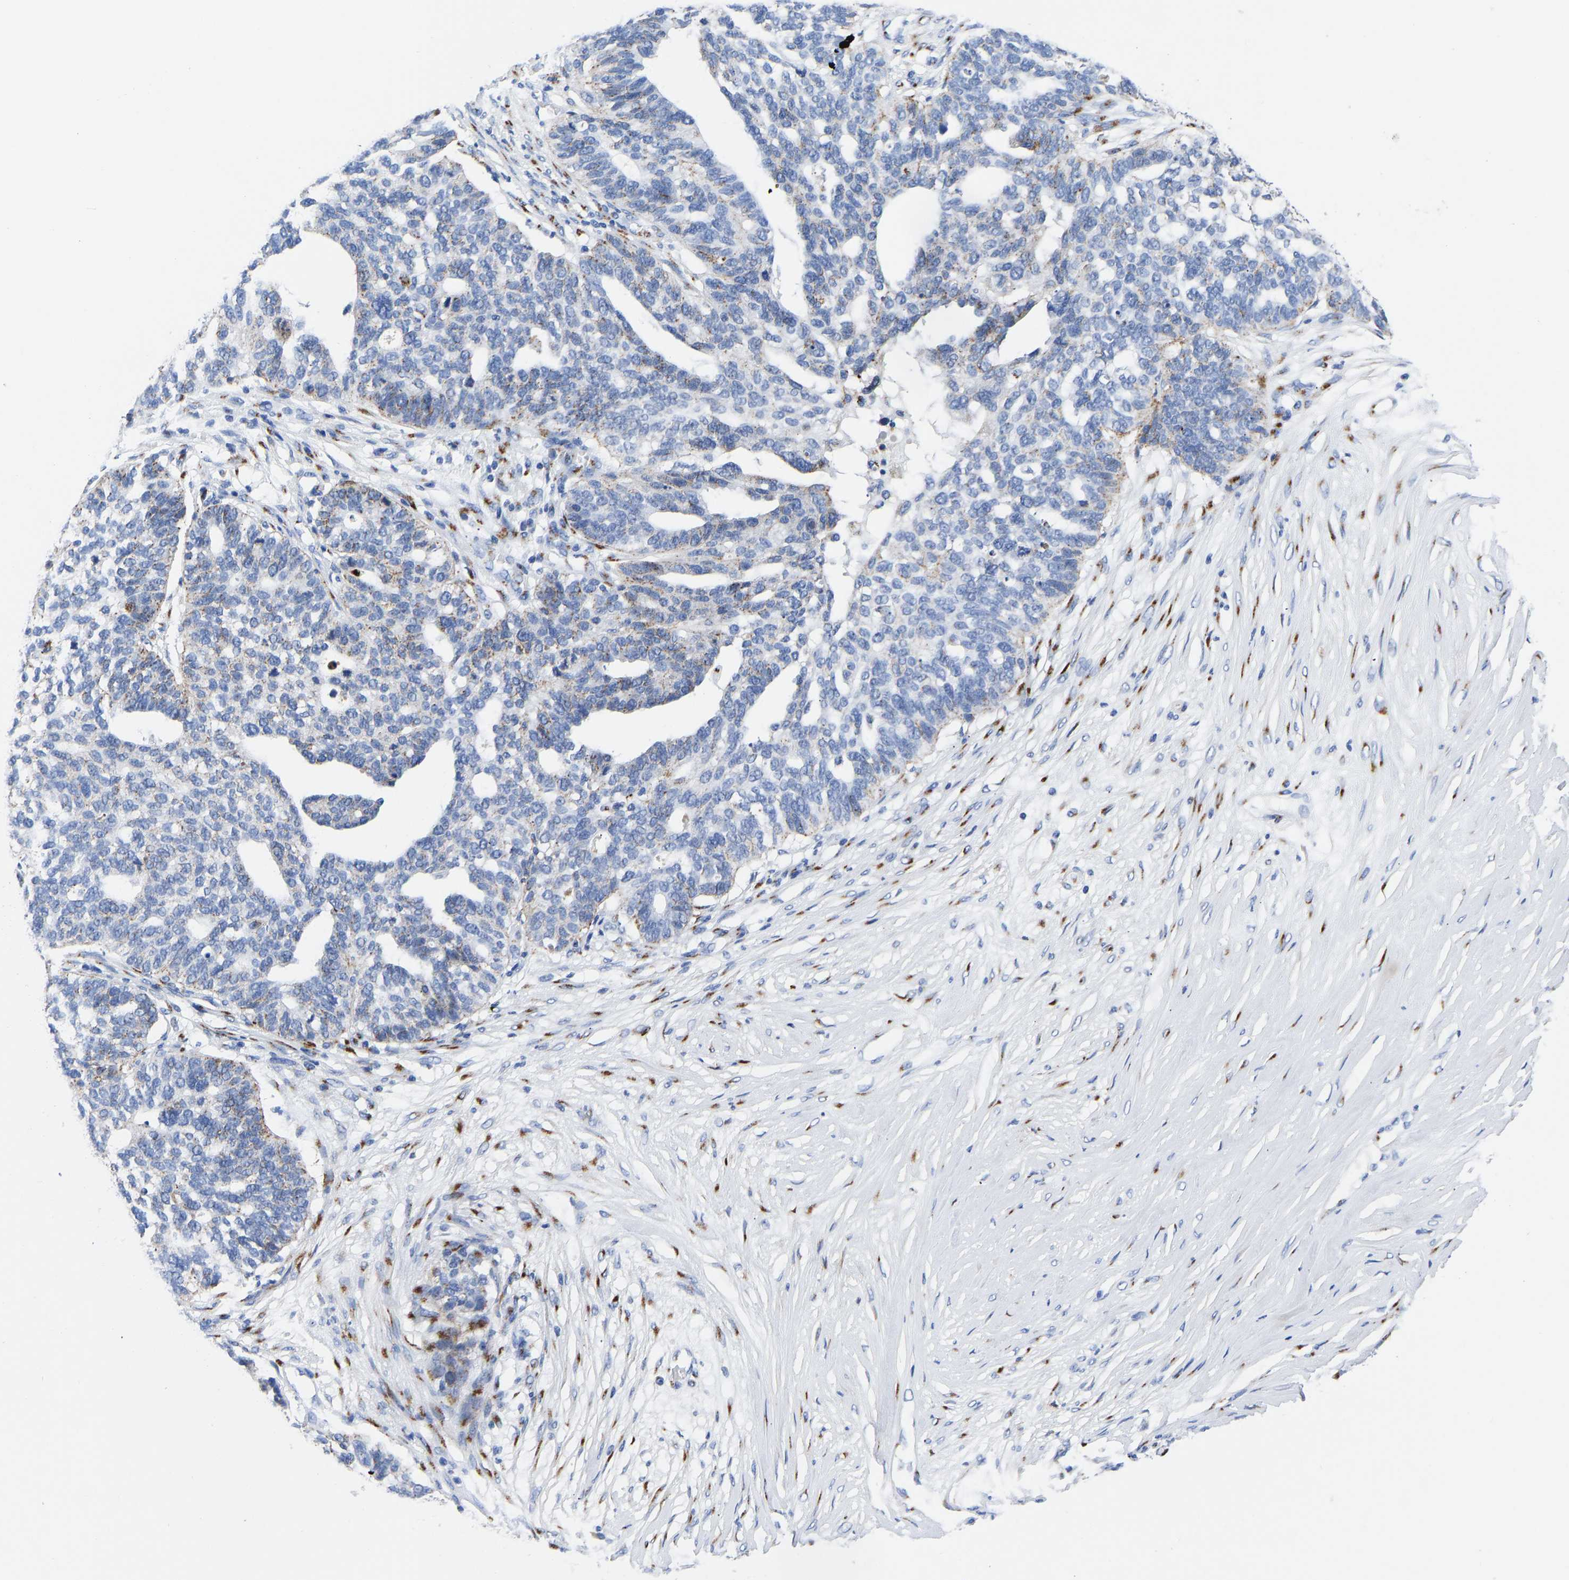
{"staining": {"intensity": "moderate", "quantity": "25%-75%", "location": "cytoplasmic/membranous"}, "tissue": "ovarian cancer", "cell_type": "Tumor cells", "image_type": "cancer", "snomed": [{"axis": "morphology", "description": "Cystadenocarcinoma, serous, NOS"}, {"axis": "topography", "description": "Ovary"}], "caption": "Ovarian cancer tissue exhibits moderate cytoplasmic/membranous staining in about 25%-75% of tumor cells, visualized by immunohistochemistry.", "gene": "TMEM87A", "patient": {"sex": "female", "age": 59}}